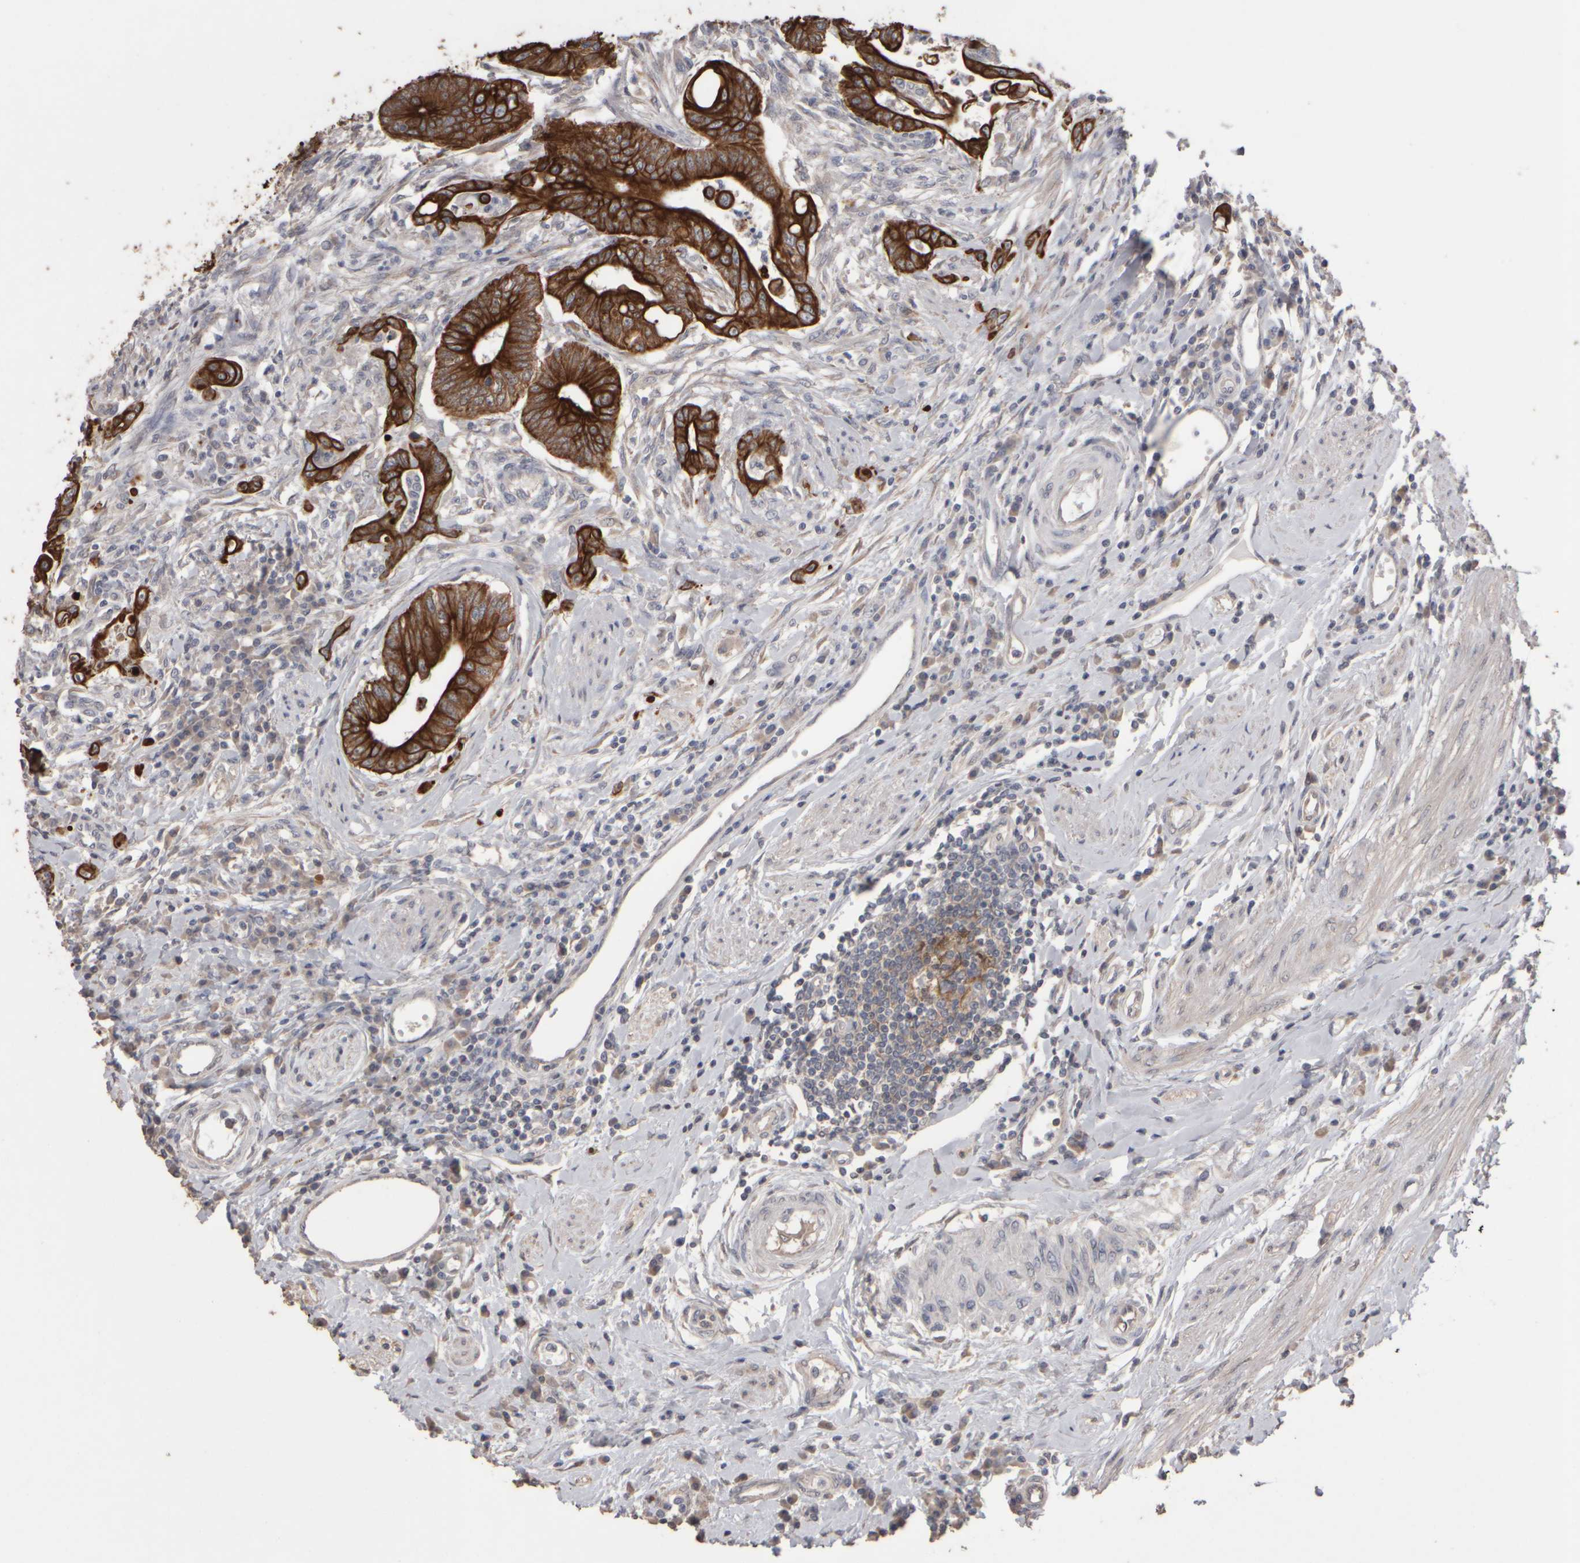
{"staining": {"intensity": "strong", "quantity": ">75%", "location": "cytoplasmic/membranous"}, "tissue": "colorectal cancer", "cell_type": "Tumor cells", "image_type": "cancer", "snomed": [{"axis": "morphology", "description": "Adenoma, NOS"}, {"axis": "morphology", "description": "Adenocarcinoma, NOS"}, {"axis": "topography", "description": "Colon"}], "caption": "Human adenoma (colorectal) stained with a protein marker reveals strong staining in tumor cells.", "gene": "EPHX2", "patient": {"sex": "male", "age": 79}}